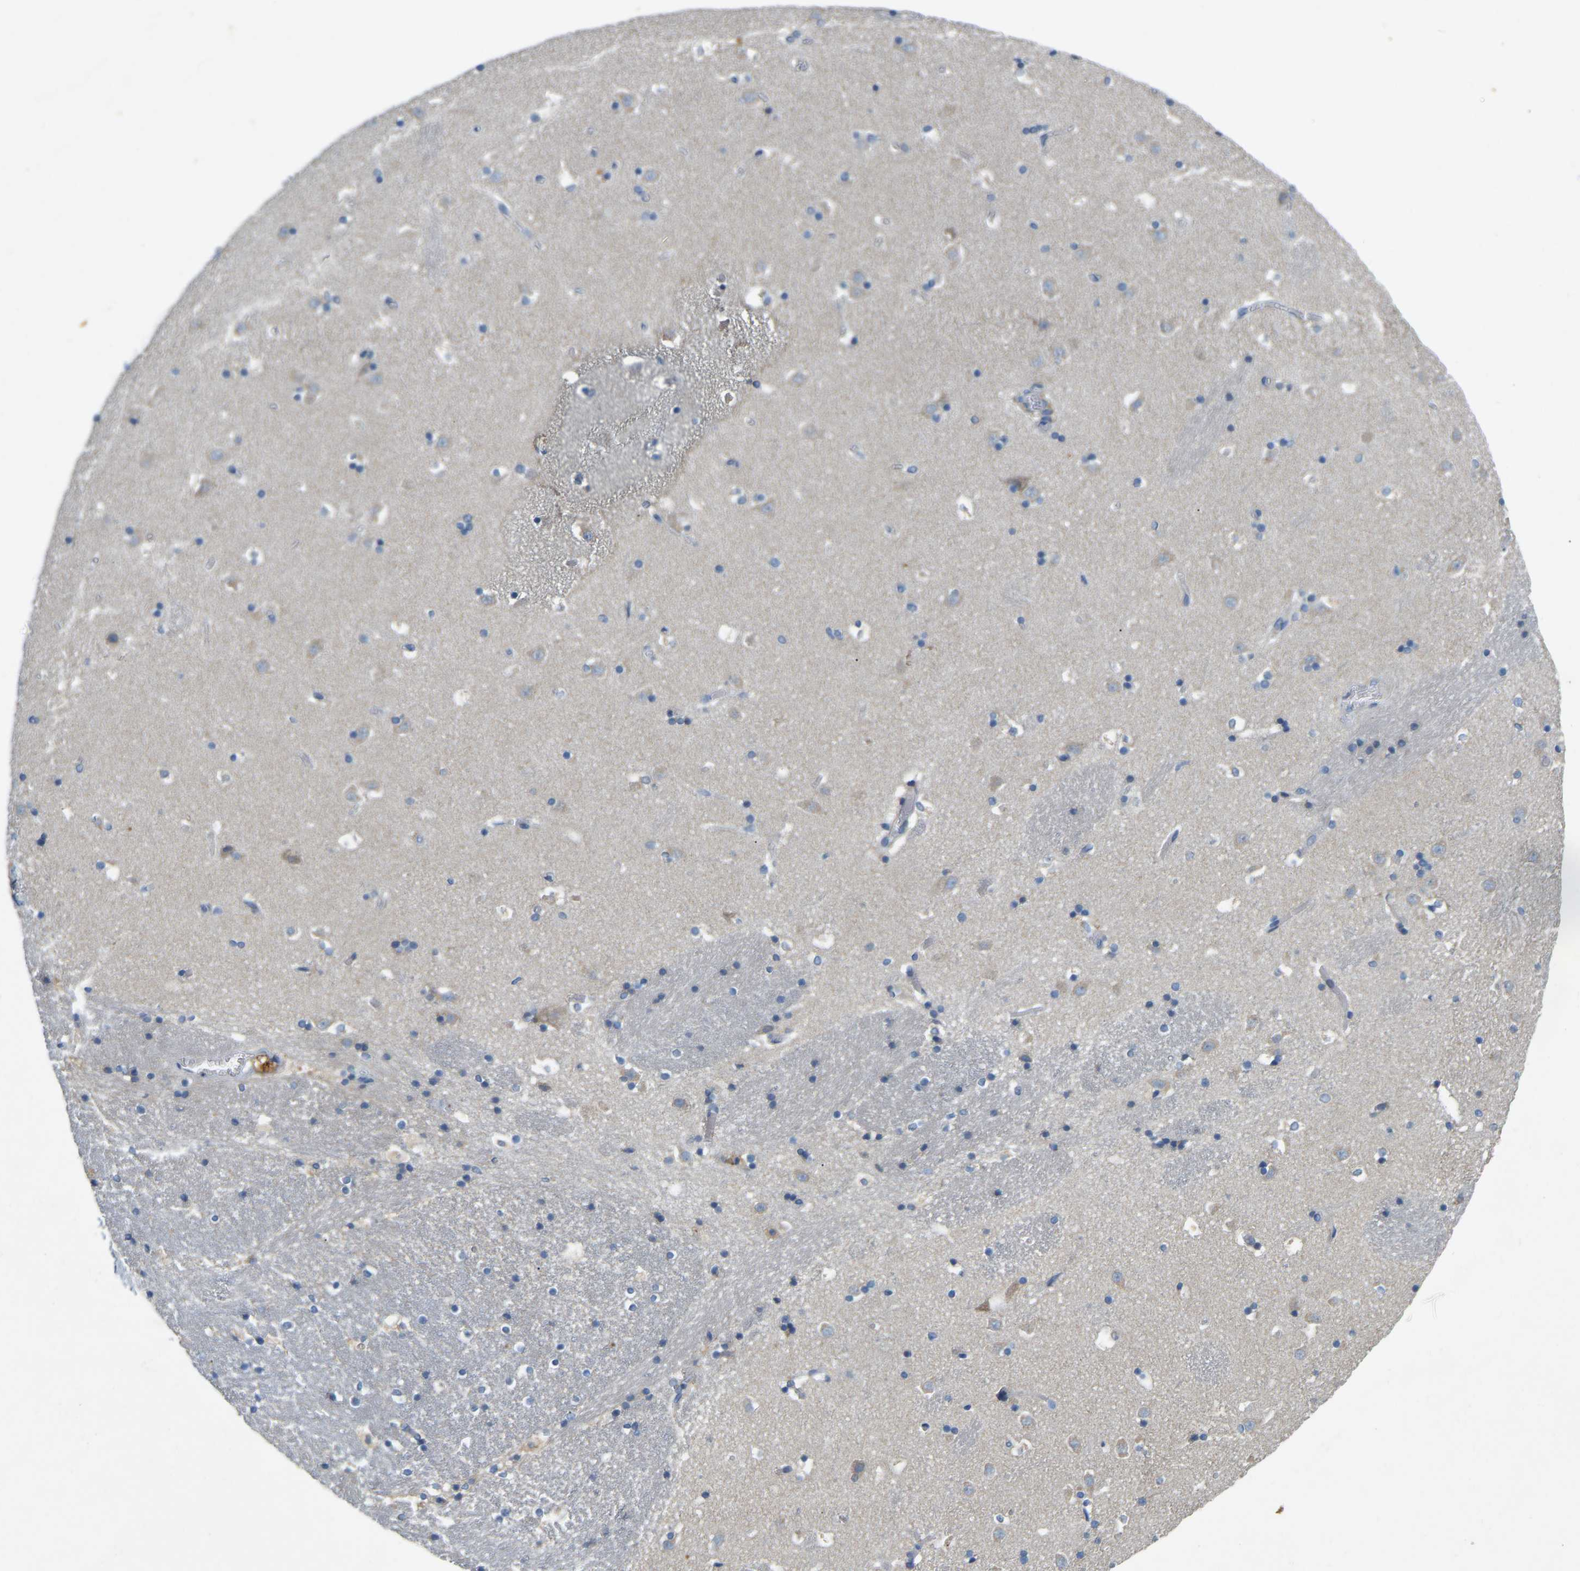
{"staining": {"intensity": "negative", "quantity": "none", "location": "none"}, "tissue": "caudate", "cell_type": "Glial cells", "image_type": "normal", "snomed": [{"axis": "morphology", "description": "Normal tissue, NOS"}, {"axis": "topography", "description": "Lateral ventricle wall"}], "caption": "Immunohistochemistry micrograph of benign caudate: human caudate stained with DAB (3,3'-diaminobenzidine) reveals no significant protein staining in glial cells.", "gene": "ENSG00000283765", "patient": {"sex": "male", "age": 45}}